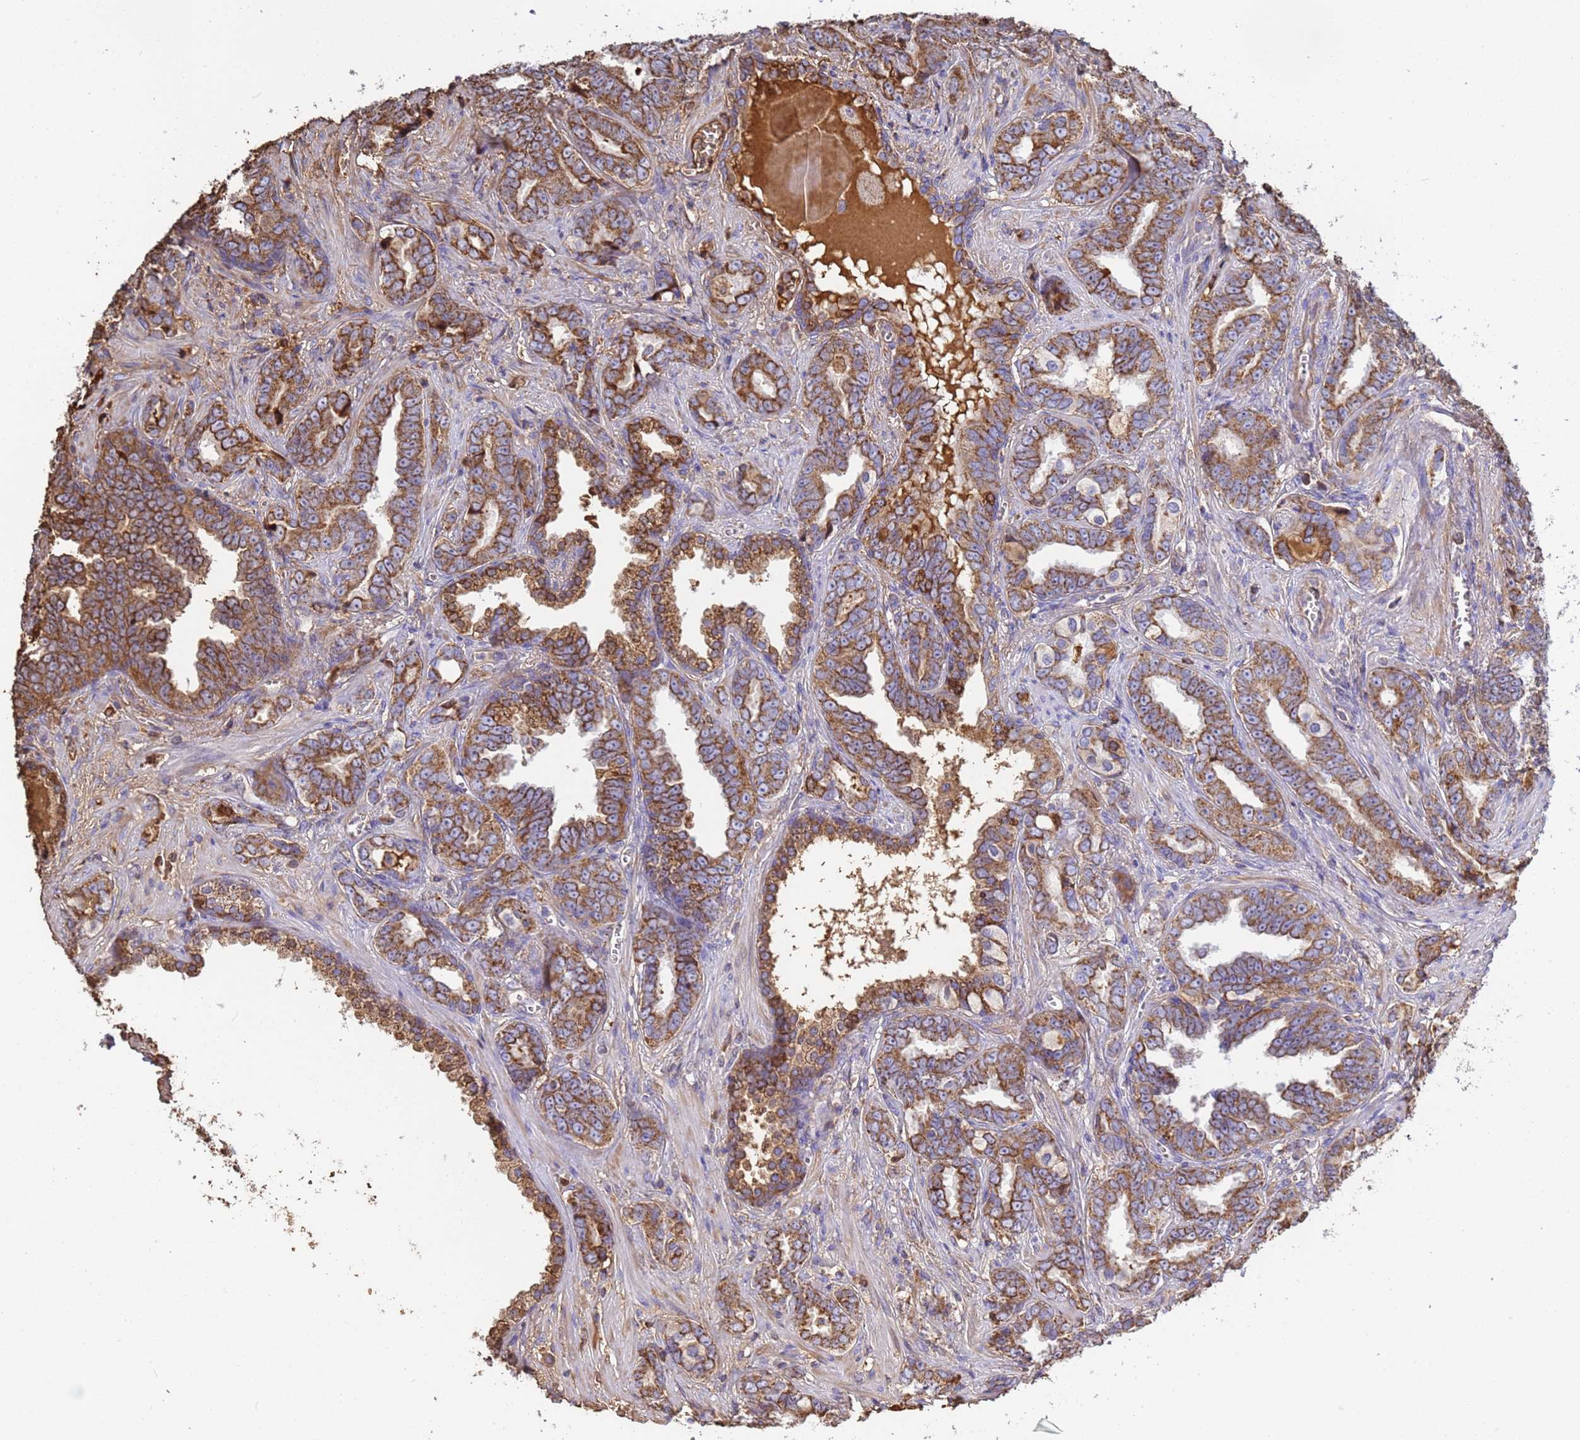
{"staining": {"intensity": "moderate", "quantity": ">75%", "location": "cytoplasmic/membranous"}, "tissue": "prostate cancer", "cell_type": "Tumor cells", "image_type": "cancer", "snomed": [{"axis": "morphology", "description": "Adenocarcinoma, High grade"}, {"axis": "topography", "description": "Prostate"}], "caption": "Prostate cancer (high-grade adenocarcinoma) tissue displays moderate cytoplasmic/membranous staining in about >75% of tumor cells, visualized by immunohistochemistry.", "gene": "GLUD1", "patient": {"sex": "male", "age": 67}}